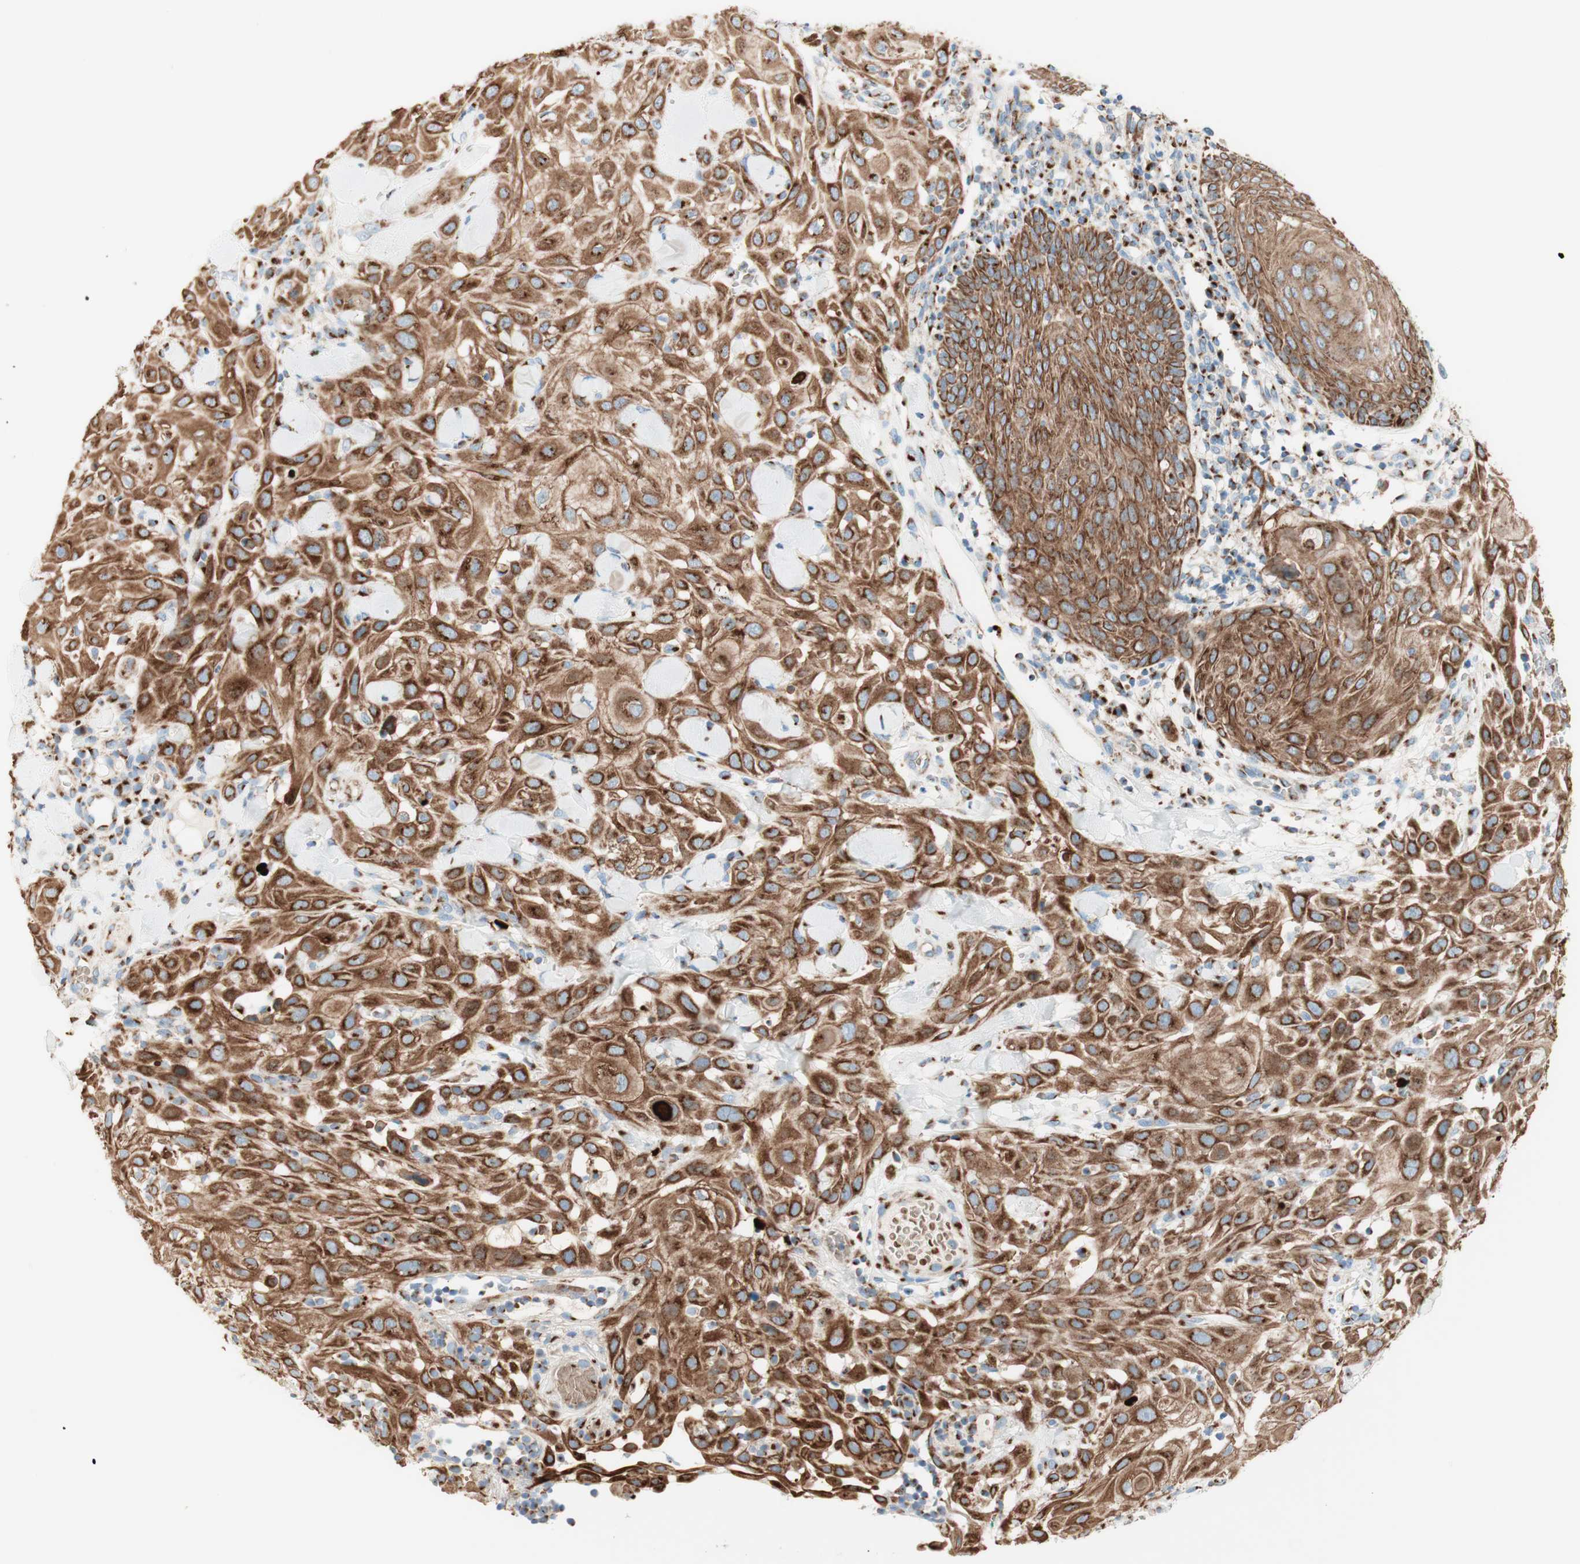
{"staining": {"intensity": "strong", "quantity": ">75%", "location": "cytoplasmic/membranous"}, "tissue": "skin cancer", "cell_type": "Tumor cells", "image_type": "cancer", "snomed": [{"axis": "morphology", "description": "Squamous cell carcinoma, NOS"}, {"axis": "topography", "description": "Skin"}], "caption": "Immunohistochemistry (IHC) of human skin cancer (squamous cell carcinoma) exhibits high levels of strong cytoplasmic/membranous positivity in approximately >75% of tumor cells.", "gene": "GOLGB1", "patient": {"sex": "male", "age": 24}}